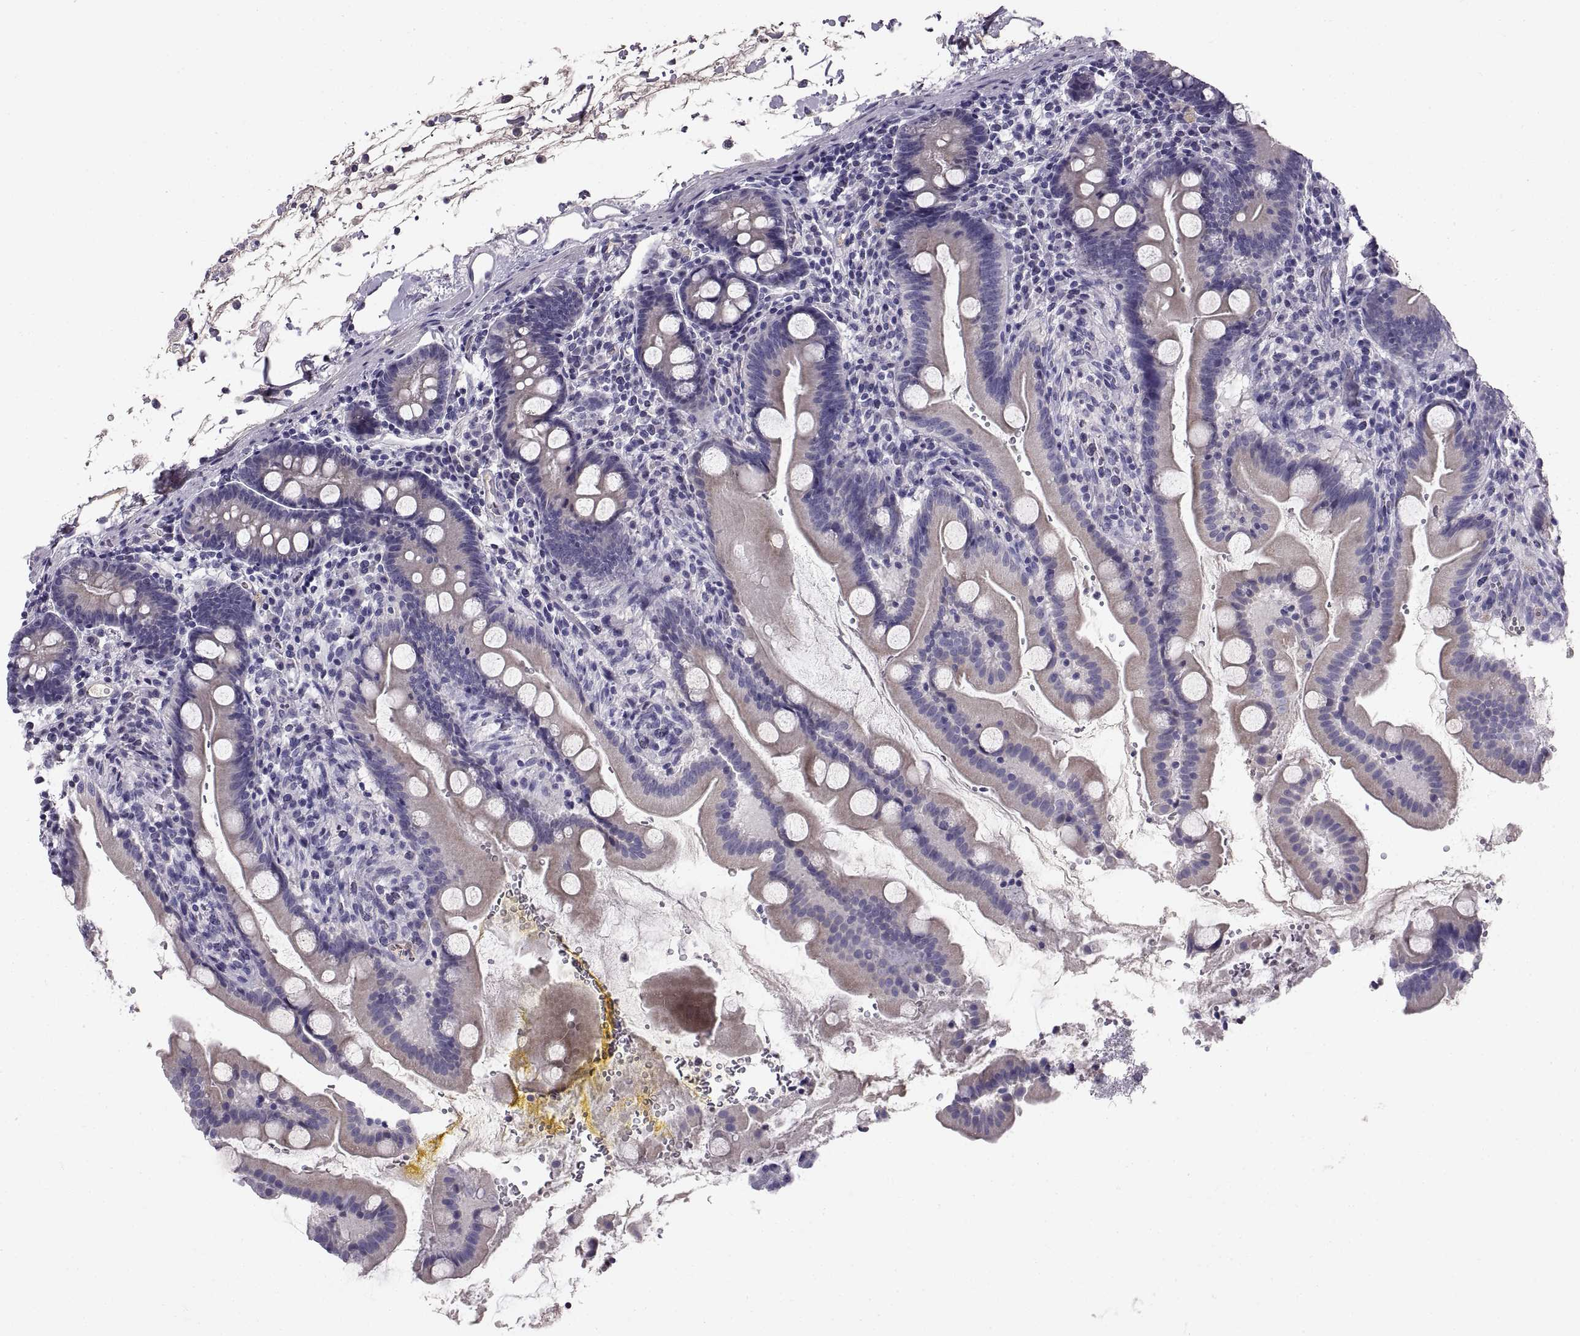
{"staining": {"intensity": "negative", "quantity": "none", "location": "none"}, "tissue": "small intestine", "cell_type": "Glandular cells", "image_type": "normal", "snomed": [{"axis": "morphology", "description": "Normal tissue, NOS"}, {"axis": "topography", "description": "Small intestine"}], "caption": "Glandular cells show no significant positivity in unremarkable small intestine. (DAB immunohistochemistry visualized using brightfield microscopy, high magnification).", "gene": "ADAM32", "patient": {"sex": "female", "age": 44}}